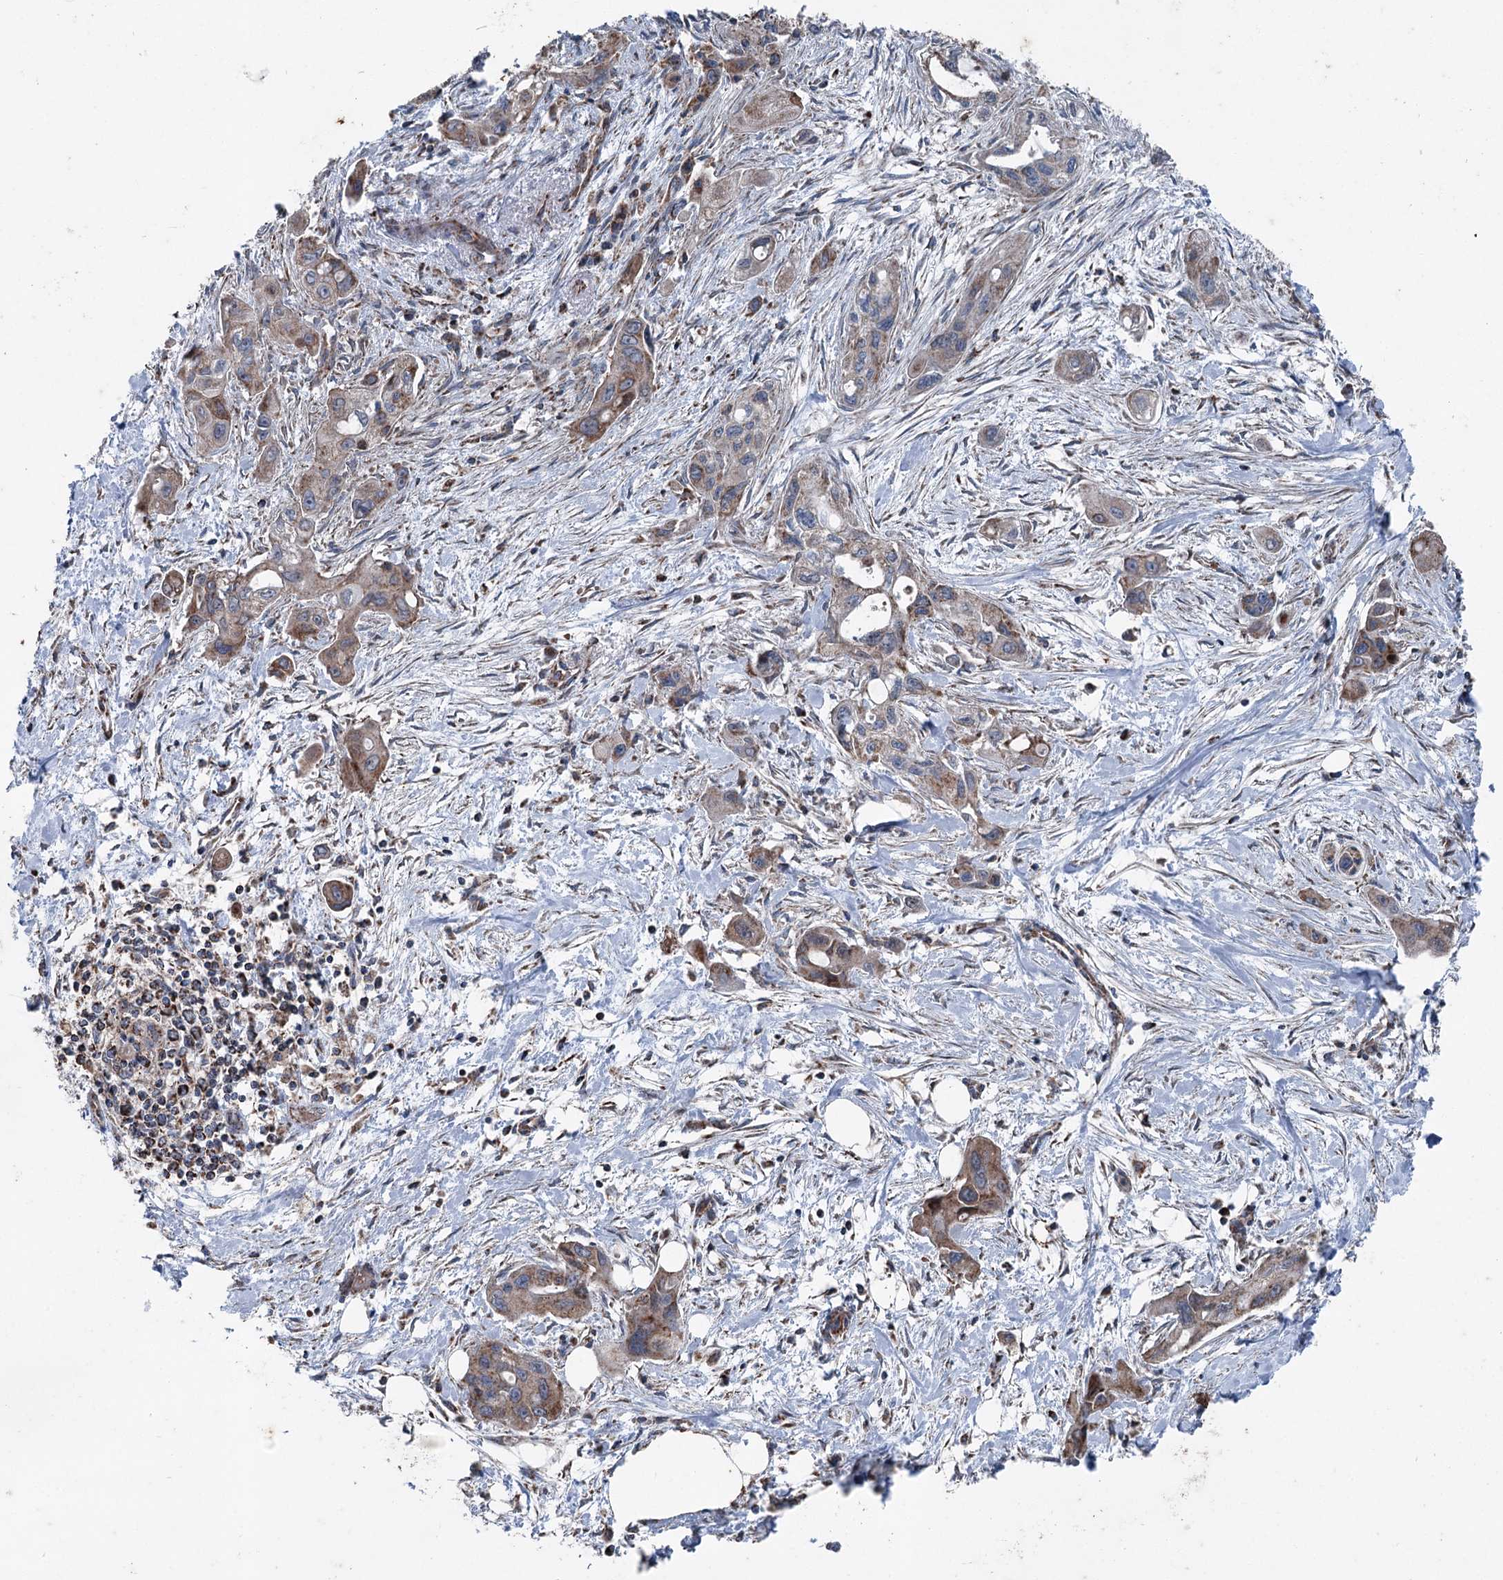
{"staining": {"intensity": "moderate", "quantity": ">75%", "location": "cytoplasmic/membranous"}, "tissue": "pancreatic cancer", "cell_type": "Tumor cells", "image_type": "cancer", "snomed": [{"axis": "morphology", "description": "Adenocarcinoma, NOS"}, {"axis": "topography", "description": "Pancreas"}], "caption": "Human pancreatic adenocarcinoma stained with a protein marker exhibits moderate staining in tumor cells.", "gene": "UCN3", "patient": {"sex": "male", "age": 75}}